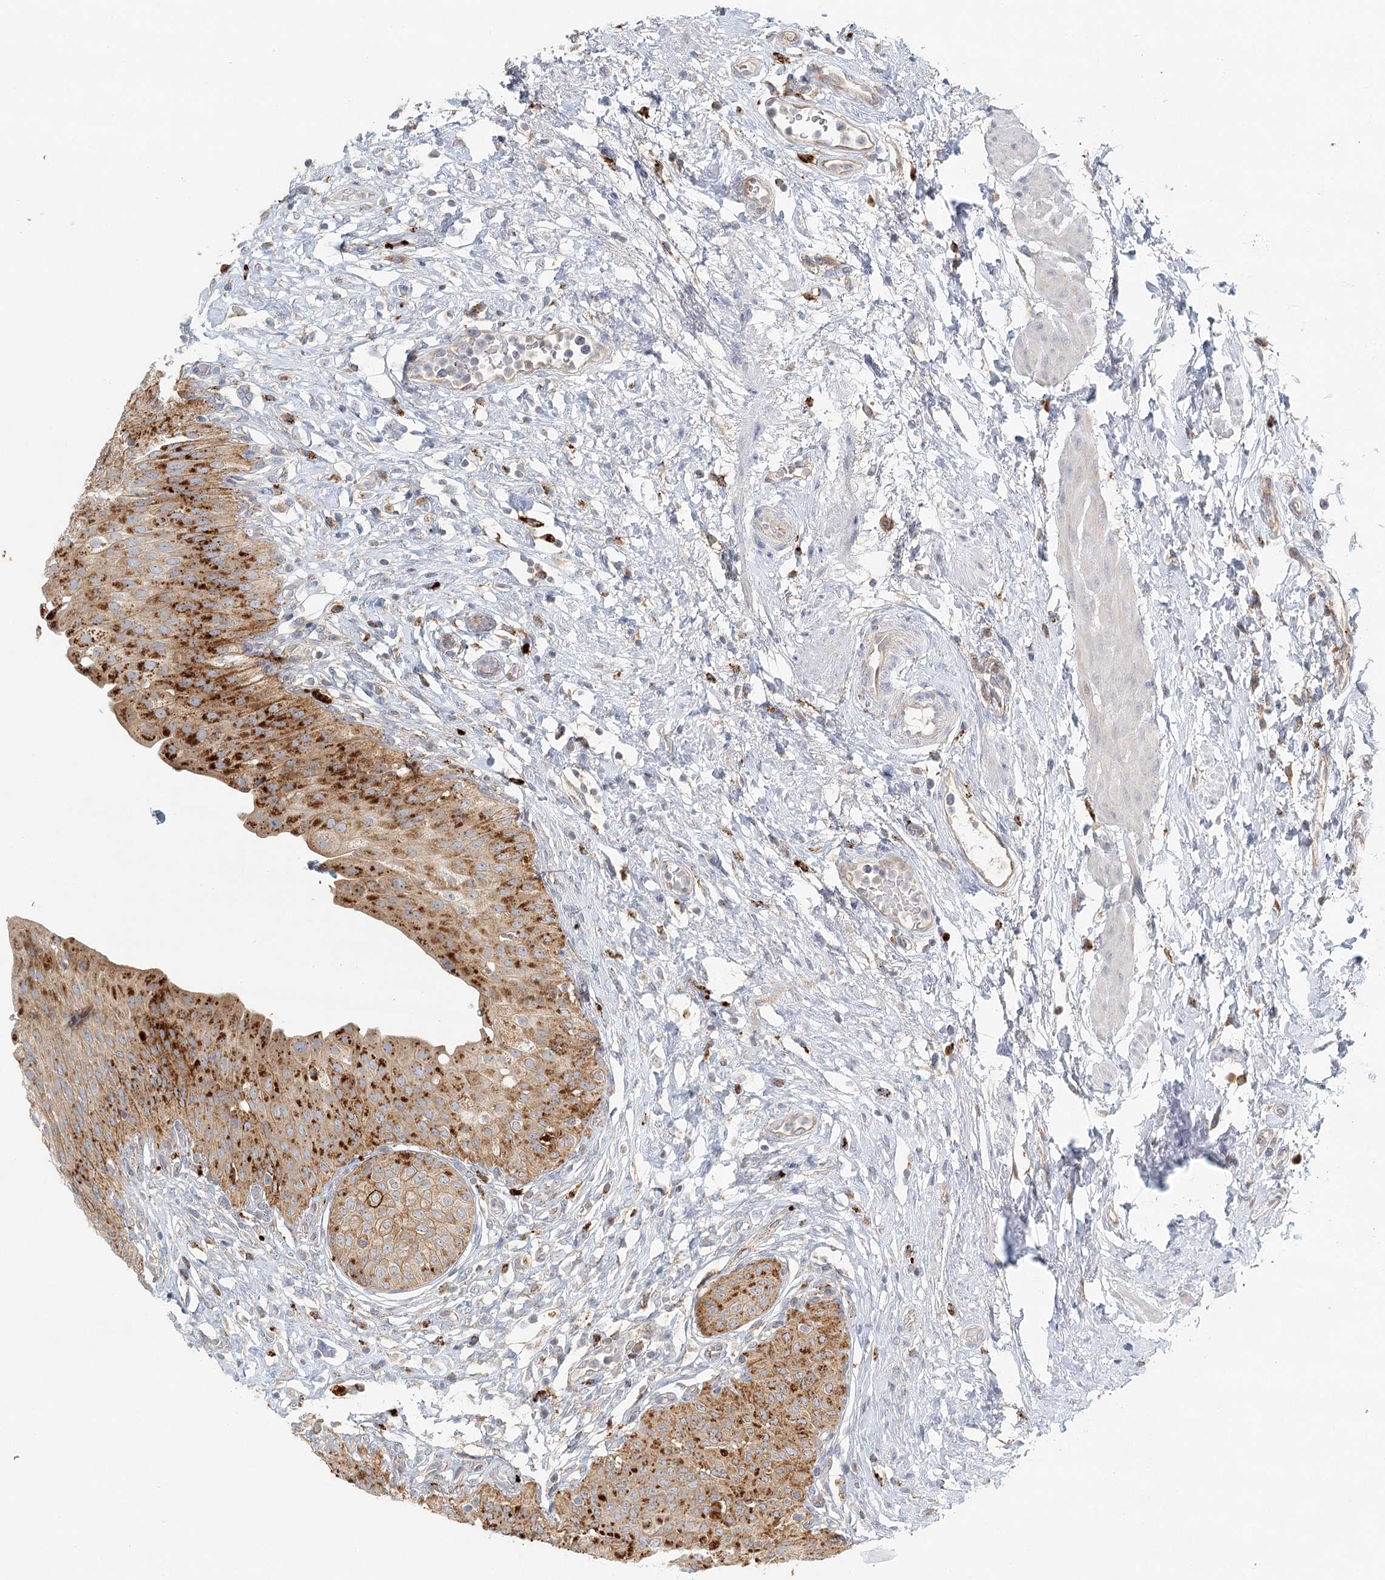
{"staining": {"intensity": "strong", "quantity": "25%-75%", "location": "cytoplasmic/membranous"}, "tissue": "urinary bladder", "cell_type": "Urothelial cells", "image_type": "normal", "snomed": [{"axis": "morphology", "description": "Normal tissue, NOS"}, {"axis": "morphology", "description": "Urothelial carcinoma, High grade"}, {"axis": "topography", "description": "Urinary bladder"}], "caption": "Urothelial cells reveal strong cytoplasmic/membranous expression in approximately 25%-75% of cells in benign urinary bladder.", "gene": "VSIG1", "patient": {"sex": "male", "age": 46}}